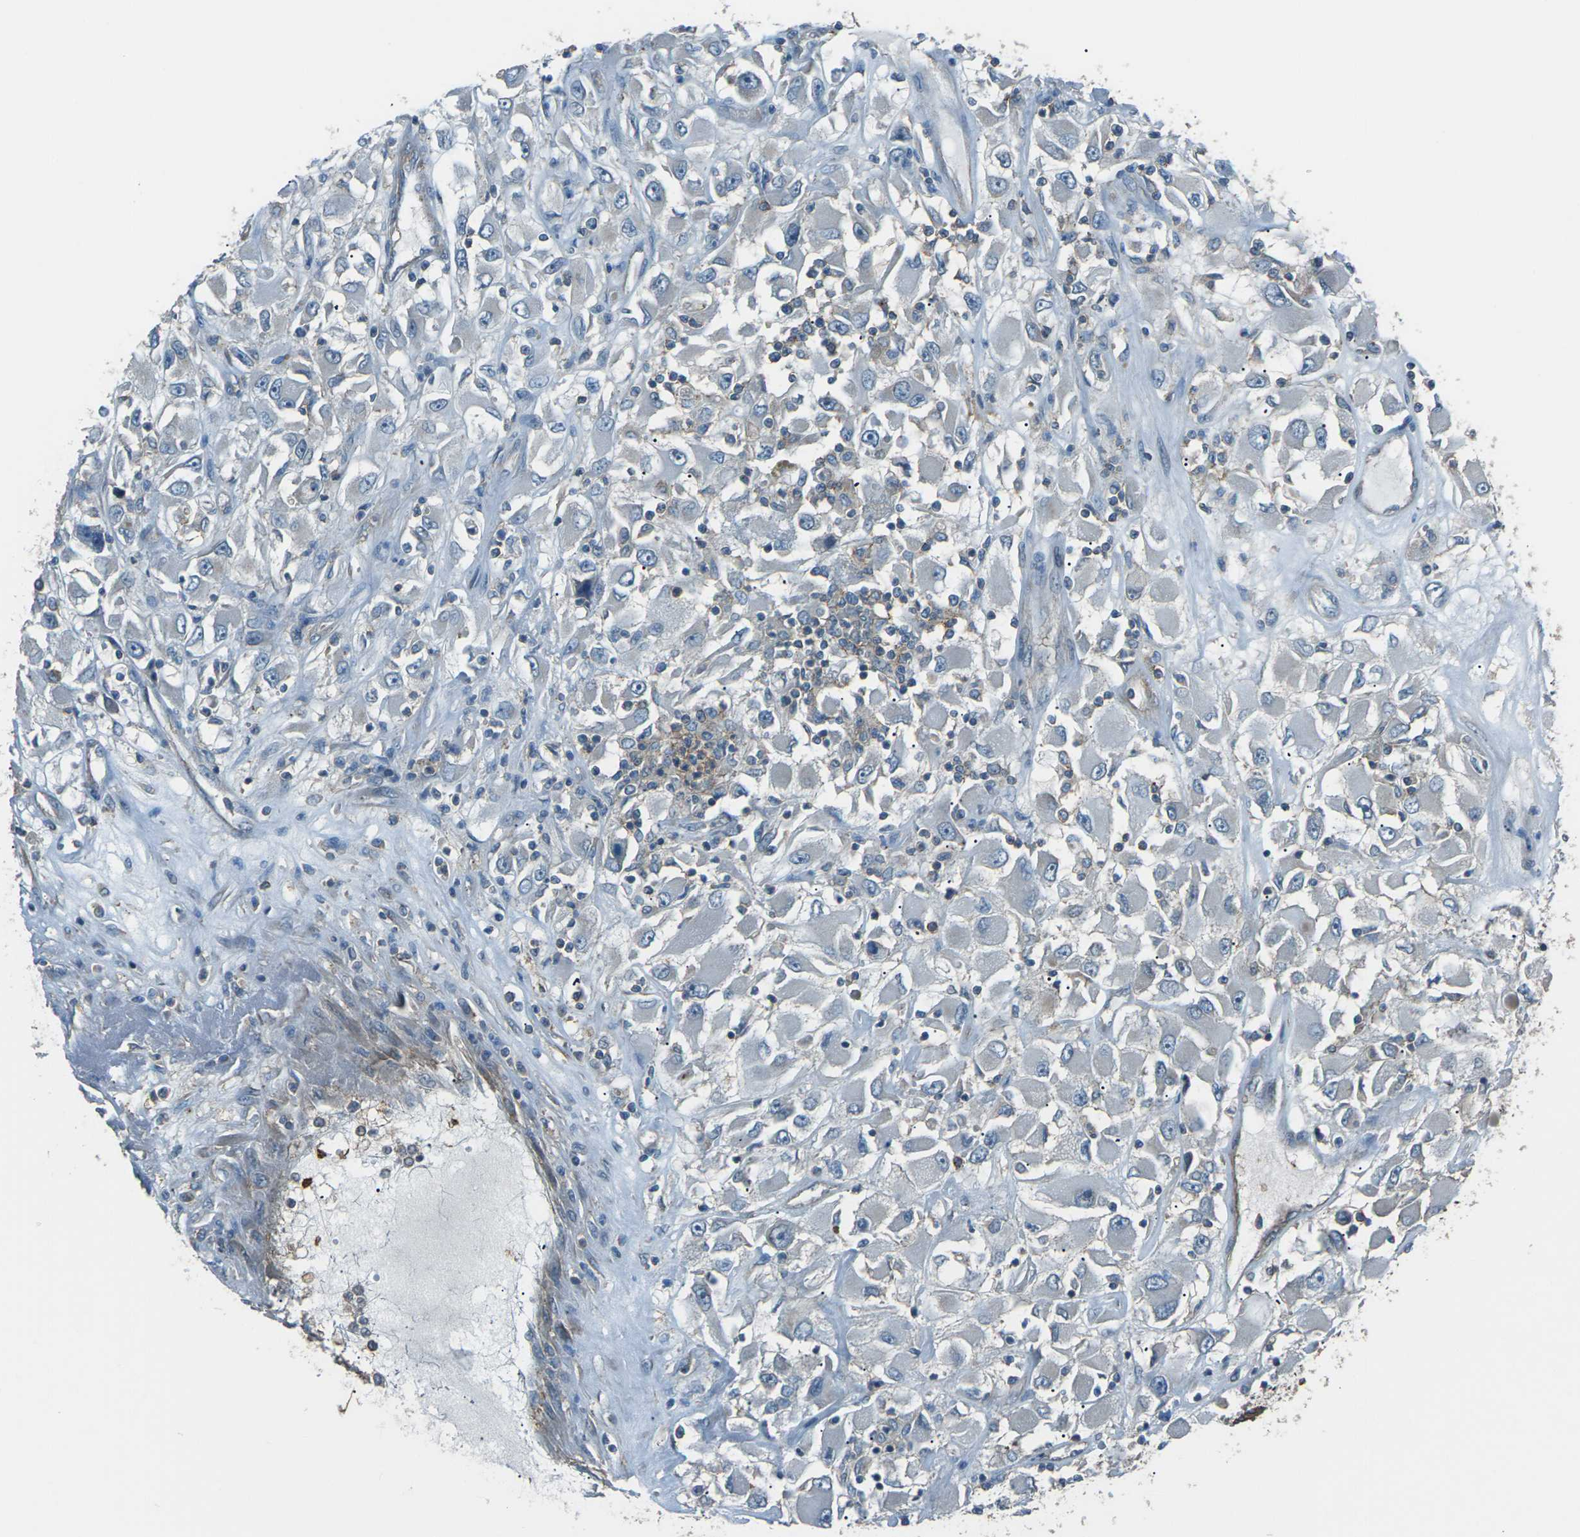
{"staining": {"intensity": "negative", "quantity": "none", "location": "none"}, "tissue": "renal cancer", "cell_type": "Tumor cells", "image_type": "cancer", "snomed": [{"axis": "morphology", "description": "Adenocarcinoma, NOS"}, {"axis": "topography", "description": "Kidney"}], "caption": "A photomicrograph of renal cancer (adenocarcinoma) stained for a protein displays no brown staining in tumor cells.", "gene": "CMTM4", "patient": {"sex": "female", "age": 52}}